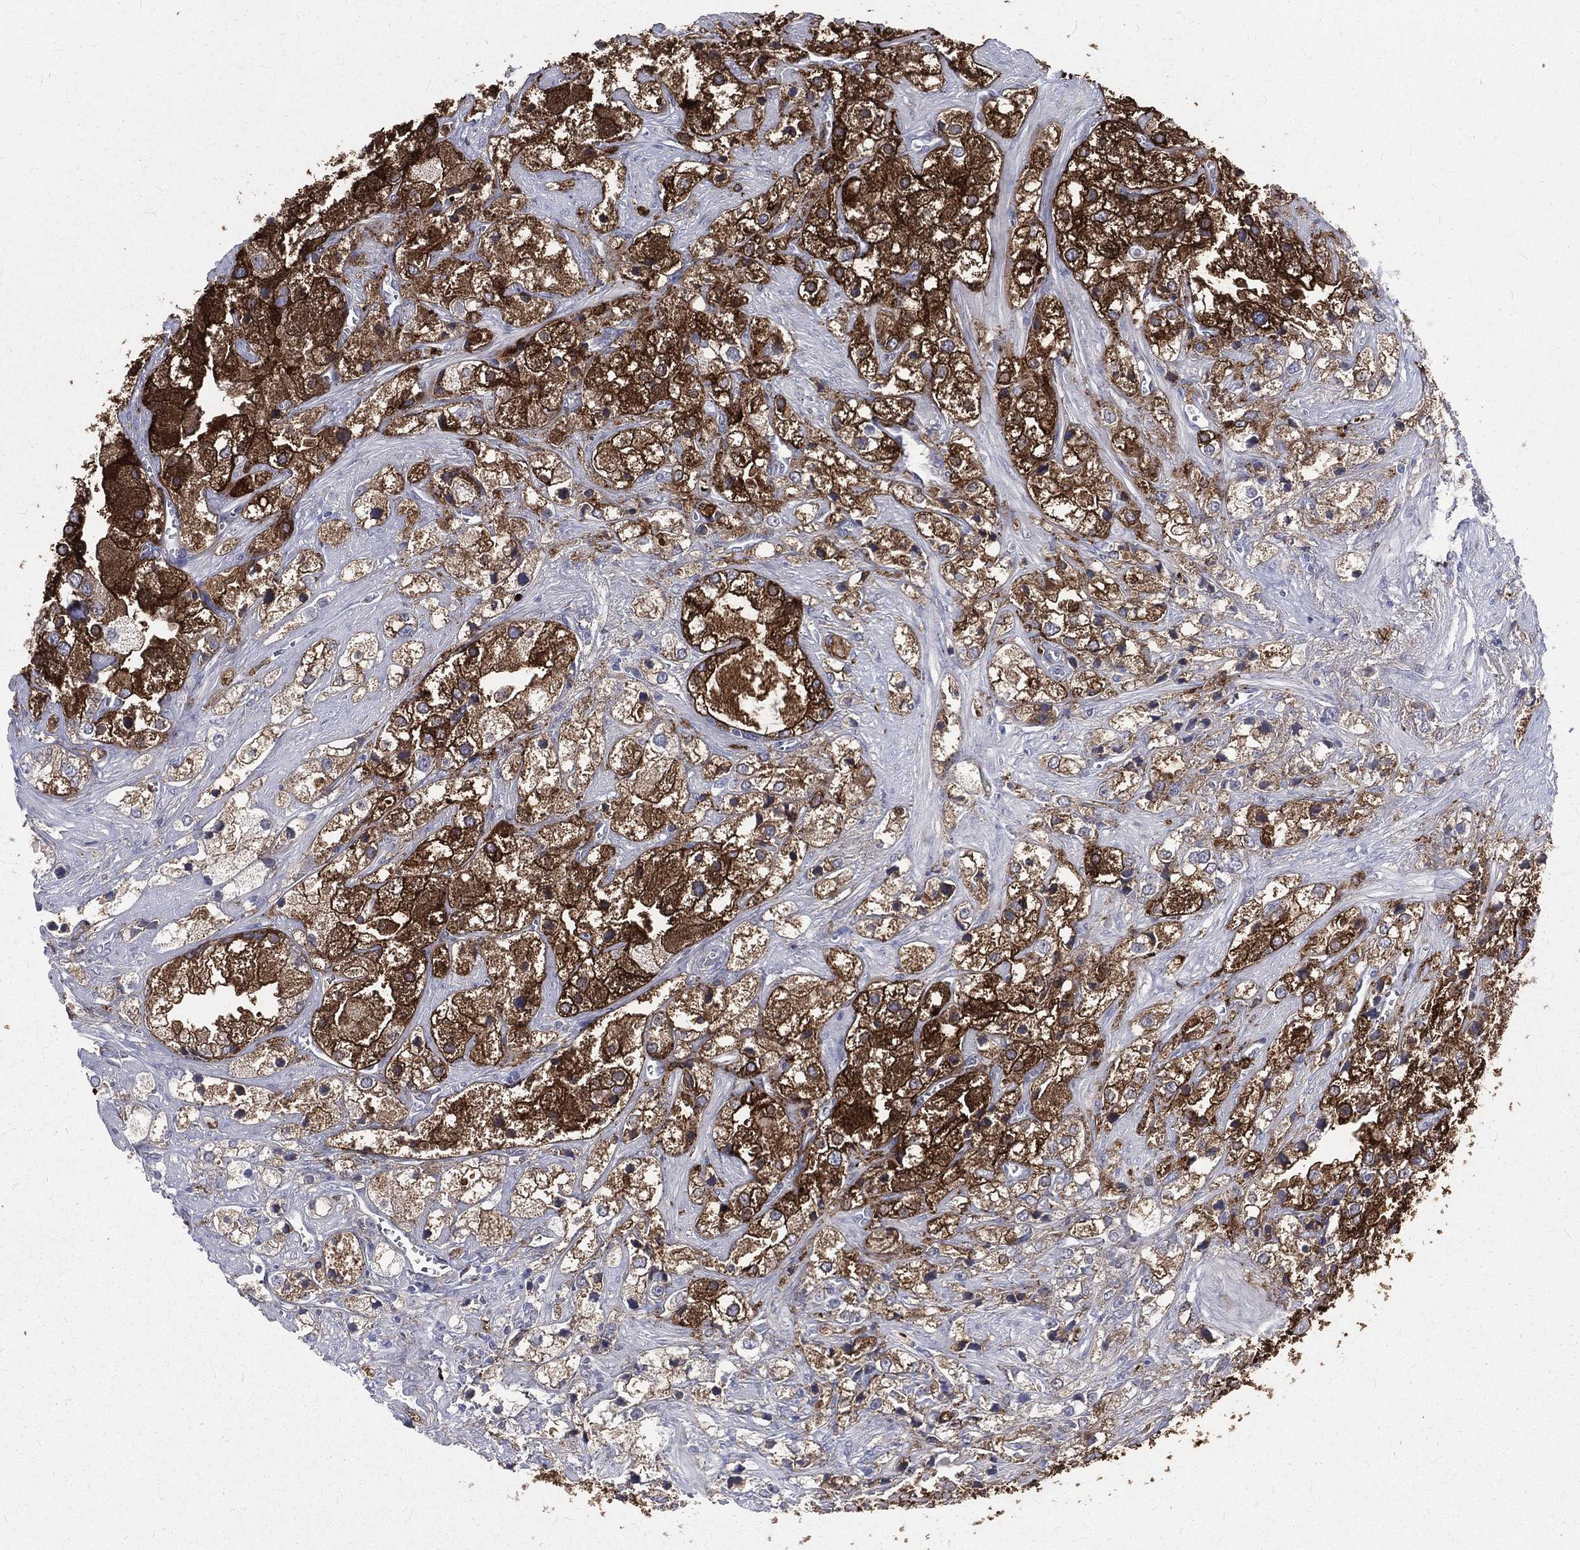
{"staining": {"intensity": "strong", "quantity": ">75%", "location": "cytoplasmic/membranous"}, "tissue": "prostate cancer", "cell_type": "Tumor cells", "image_type": "cancer", "snomed": [{"axis": "morphology", "description": "Adenocarcinoma, NOS"}, {"axis": "topography", "description": "Prostate and seminal vesicle, NOS"}, {"axis": "topography", "description": "Prostate"}], "caption": "Brown immunohistochemical staining in human prostate cancer shows strong cytoplasmic/membranous positivity in approximately >75% of tumor cells.", "gene": "BASP1", "patient": {"sex": "male", "age": 79}}